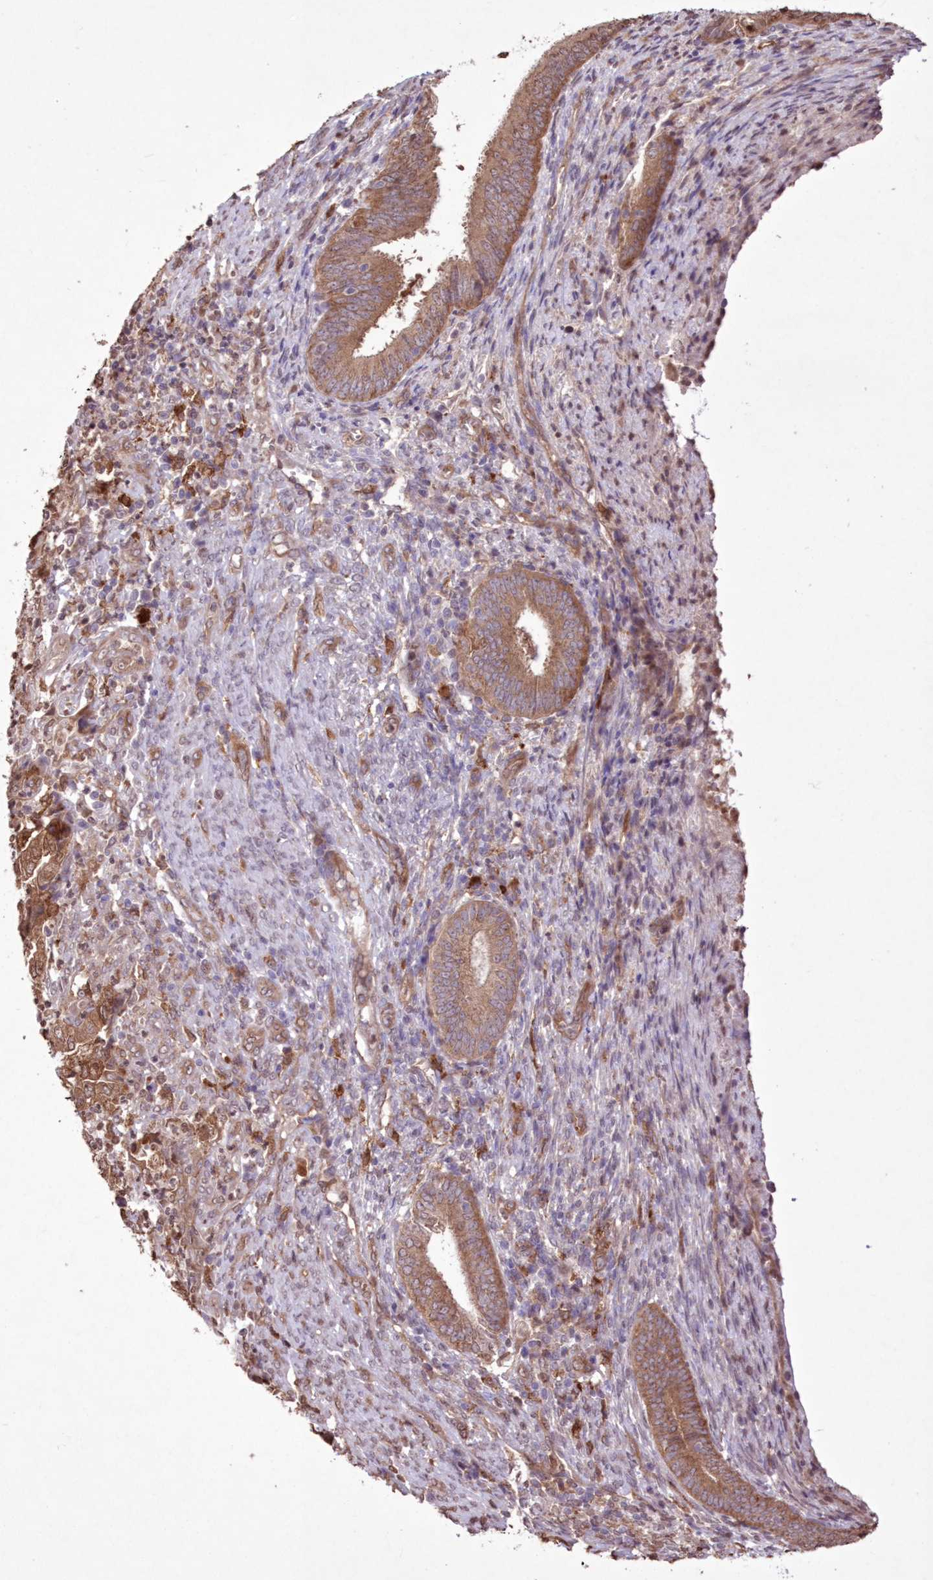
{"staining": {"intensity": "moderate", "quantity": ">75%", "location": "cytoplasmic/membranous"}, "tissue": "endometrial cancer", "cell_type": "Tumor cells", "image_type": "cancer", "snomed": [{"axis": "morphology", "description": "Adenocarcinoma, NOS"}, {"axis": "topography", "description": "Endometrium"}], "caption": "Endometrial adenocarcinoma was stained to show a protein in brown. There is medium levels of moderate cytoplasmic/membranous expression in approximately >75% of tumor cells.", "gene": "FCHO2", "patient": {"sex": "female", "age": 51}}